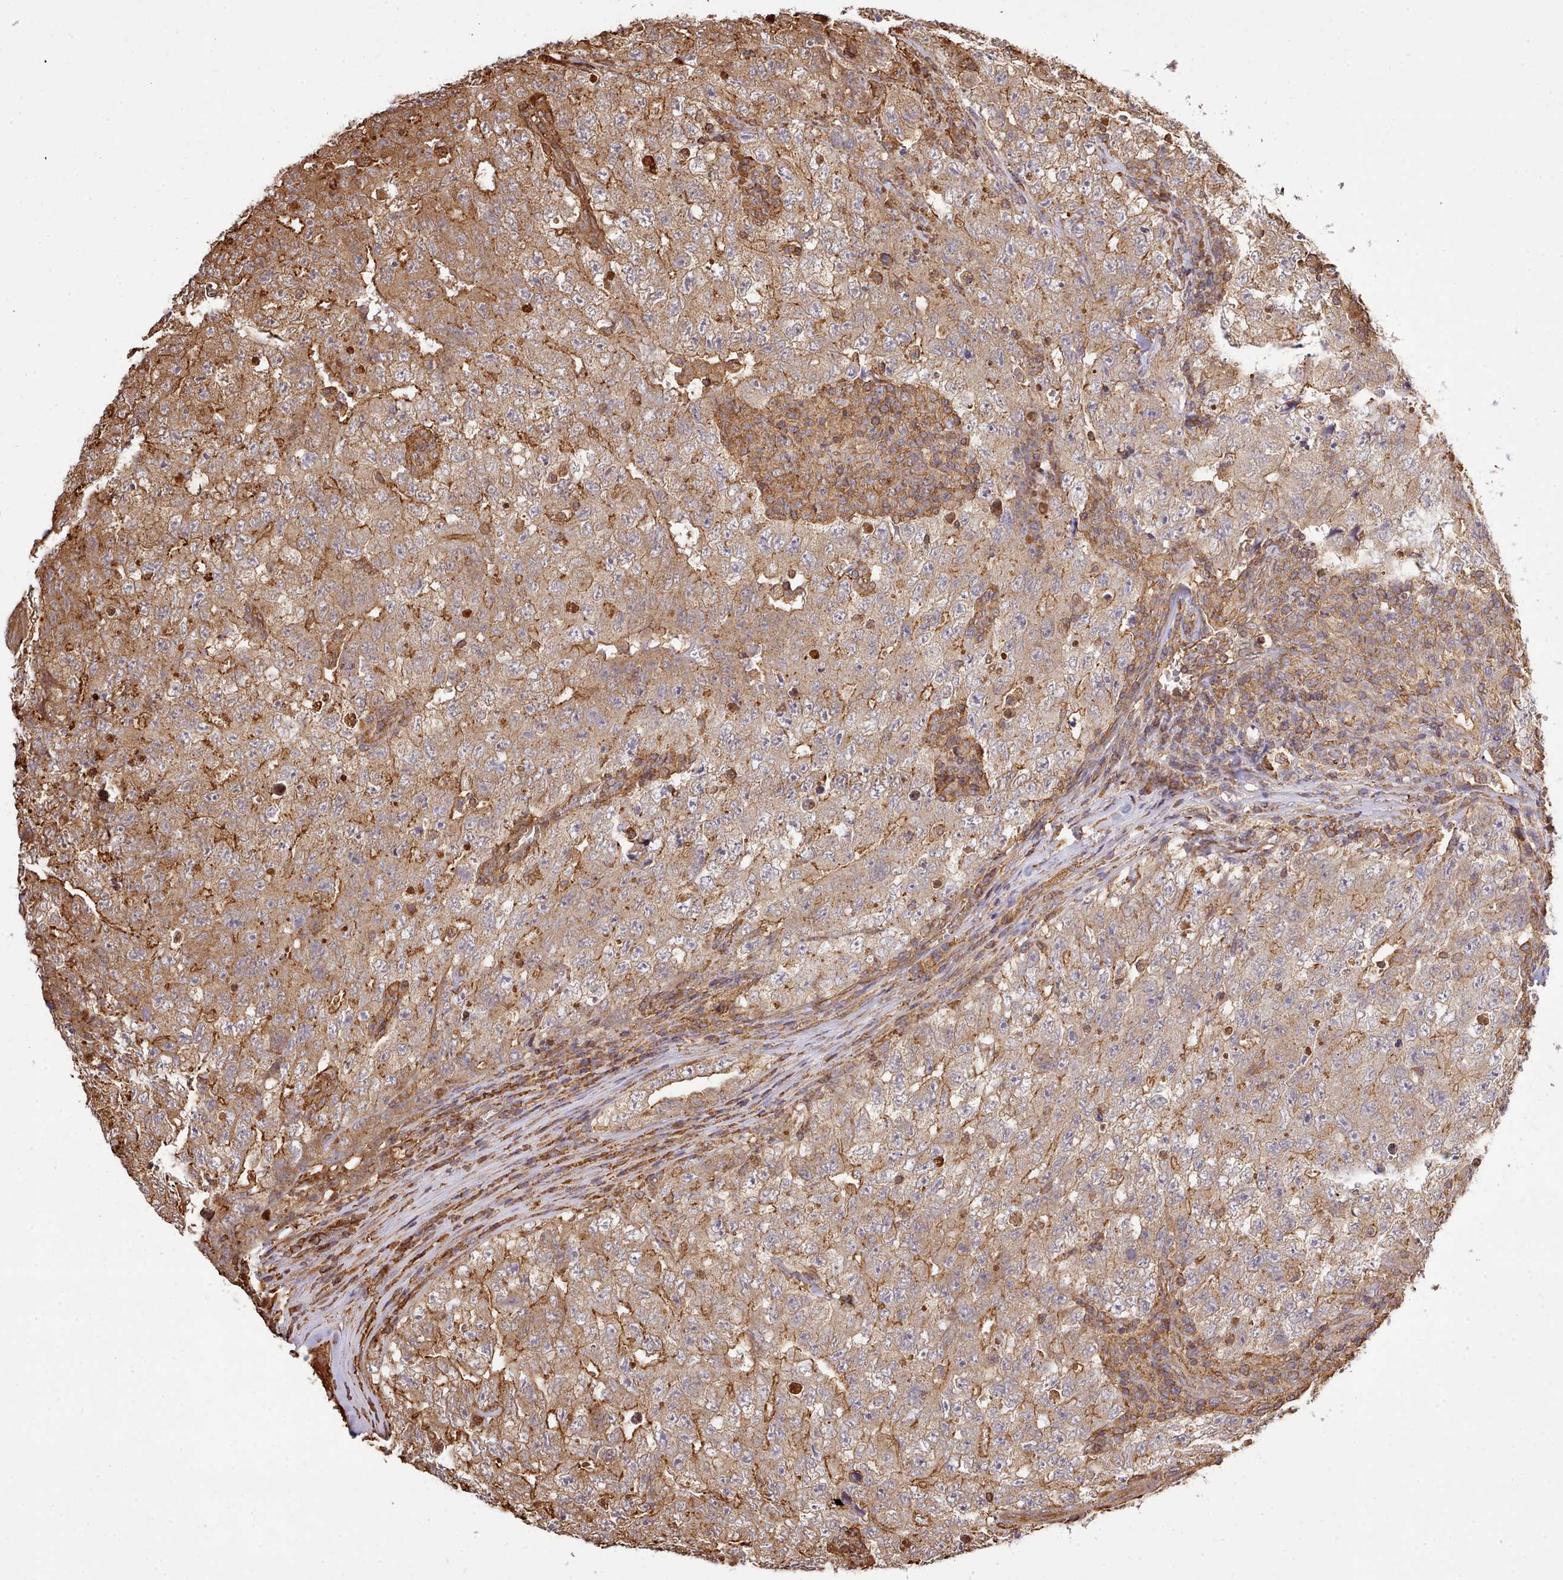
{"staining": {"intensity": "moderate", "quantity": ">75%", "location": "cytoplasmic/membranous"}, "tissue": "testis cancer", "cell_type": "Tumor cells", "image_type": "cancer", "snomed": [{"axis": "morphology", "description": "Carcinoma, Embryonal, NOS"}, {"axis": "topography", "description": "Testis"}], "caption": "Immunohistochemistry of human testis embryonal carcinoma exhibits medium levels of moderate cytoplasmic/membranous staining in about >75% of tumor cells.", "gene": "CAPZA1", "patient": {"sex": "male", "age": 17}}